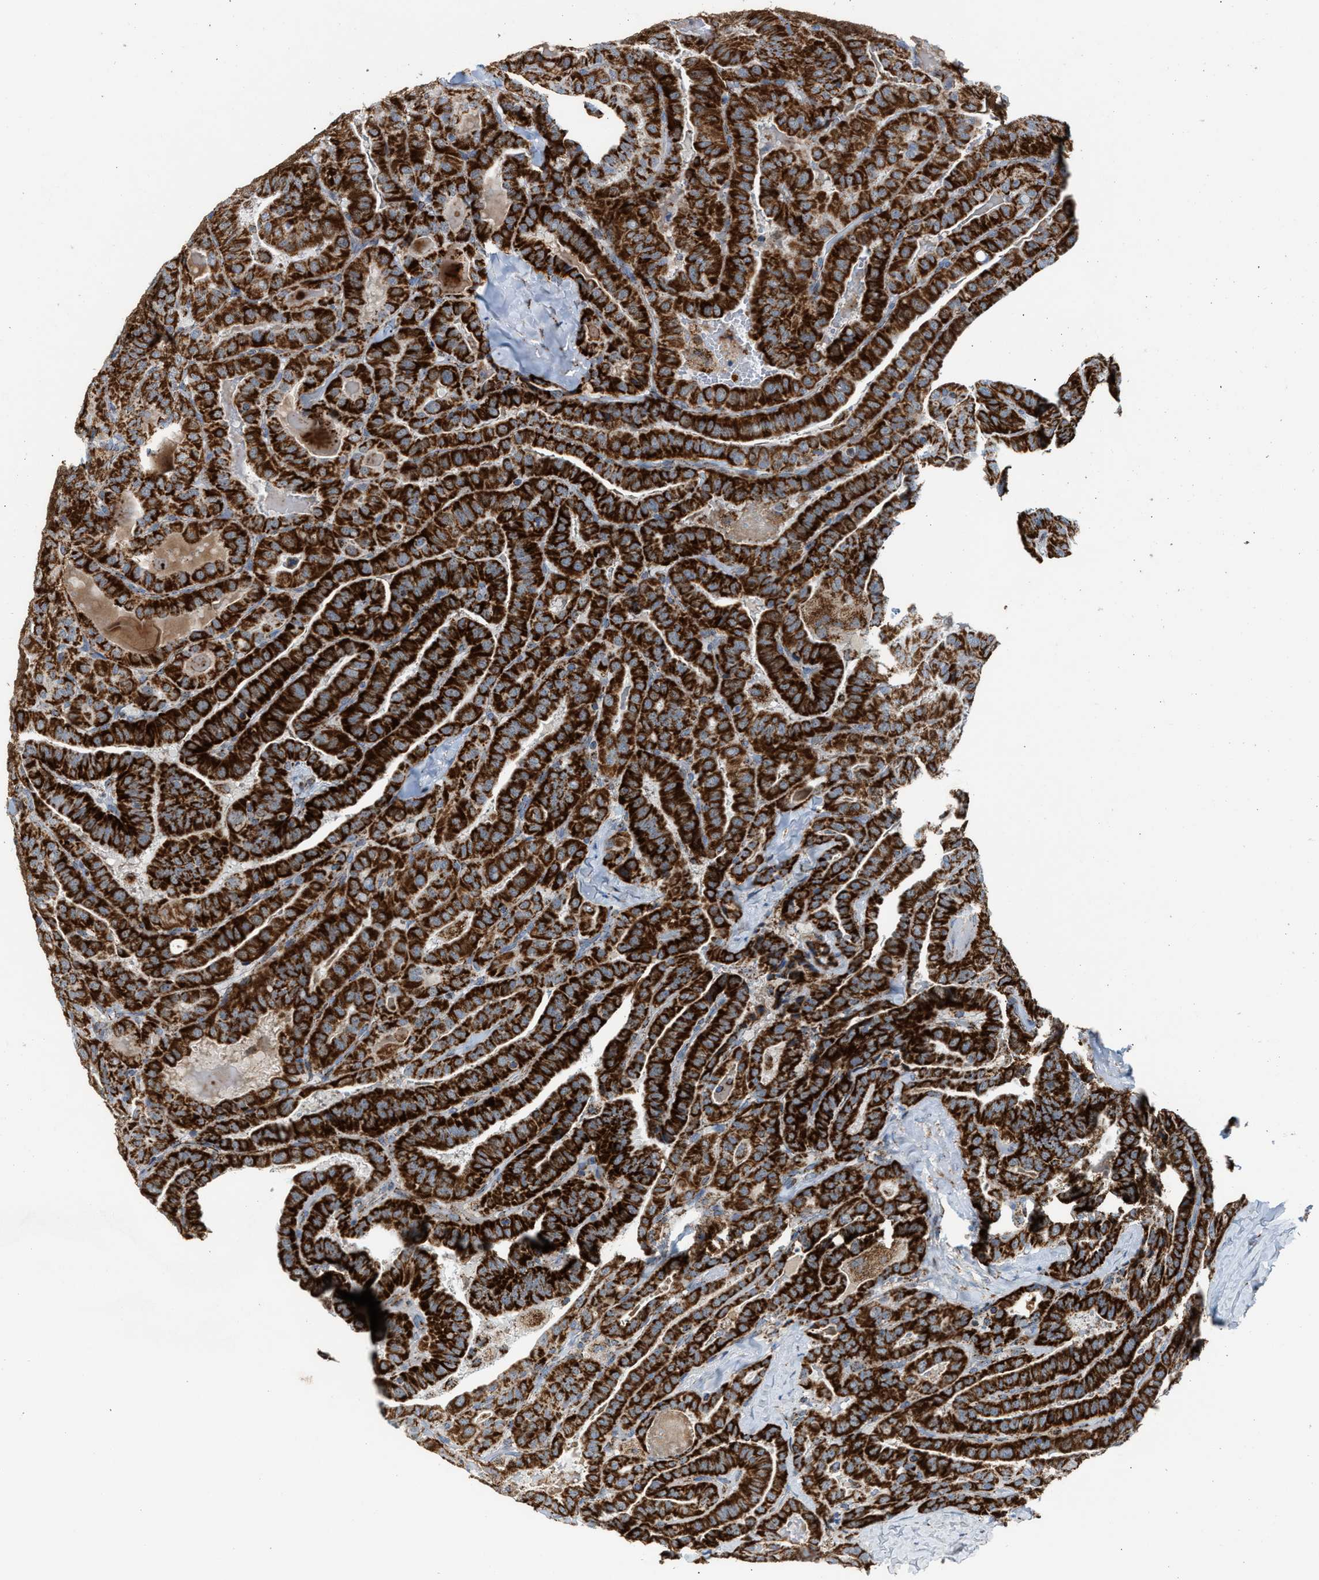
{"staining": {"intensity": "strong", "quantity": ">75%", "location": "cytoplasmic/membranous"}, "tissue": "thyroid cancer", "cell_type": "Tumor cells", "image_type": "cancer", "snomed": [{"axis": "morphology", "description": "Papillary adenocarcinoma, NOS"}, {"axis": "topography", "description": "Thyroid gland"}], "caption": "The photomicrograph displays a brown stain indicating the presence of a protein in the cytoplasmic/membranous of tumor cells in thyroid papillary adenocarcinoma.", "gene": "PMPCA", "patient": {"sex": "male", "age": 77}}